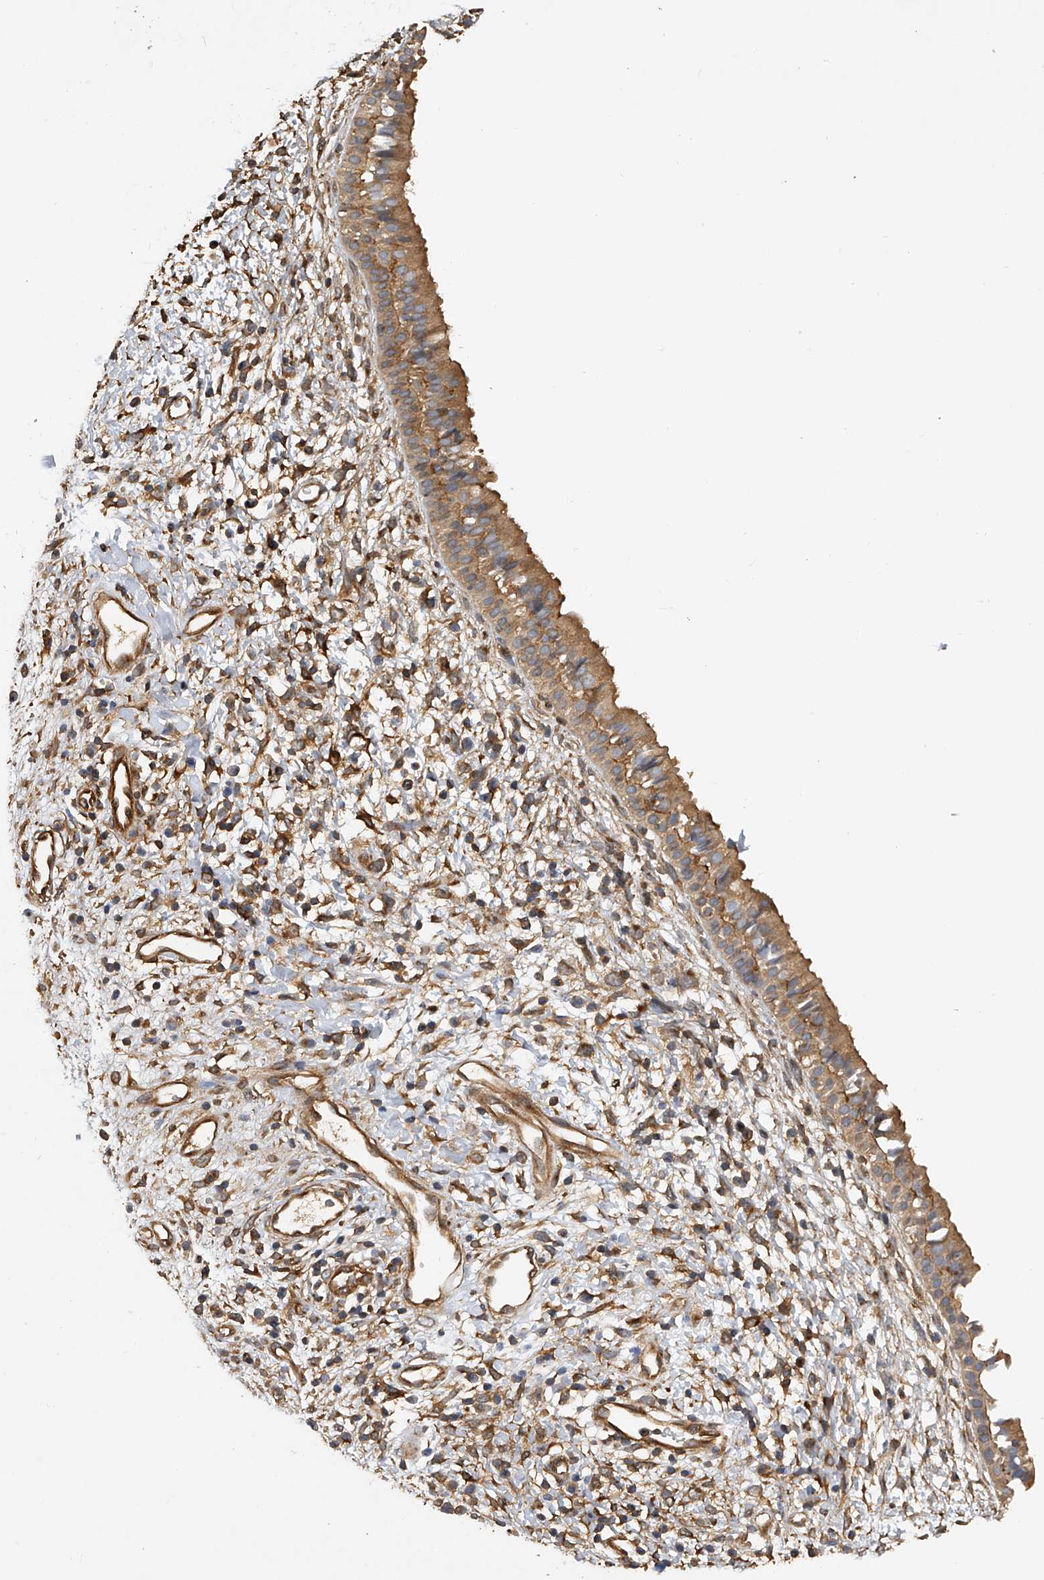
{"staining": {"intensity": "moderate", "quantity": ">75%", "location": "cytoplasmic/membranous"}, "tissue": "nasopharynx", "cell_type": "Respiratory epithelial cells", "image_type": "normal", "snomed": [{"axis": "morphology", "description": "Normal tissue, NOS"}, {"axis": "topography", "description": "Nasopharynx"}], "caption": "A high-resolution image shows immunohistochemistry staining of benign nasopharynx, which reveals moderate cytoplasmic/membranous expression in approximately >75% of respiratory epithelial cells.", "gene": "PTPRA", "patient": {"sex": "male", "age": 22}}